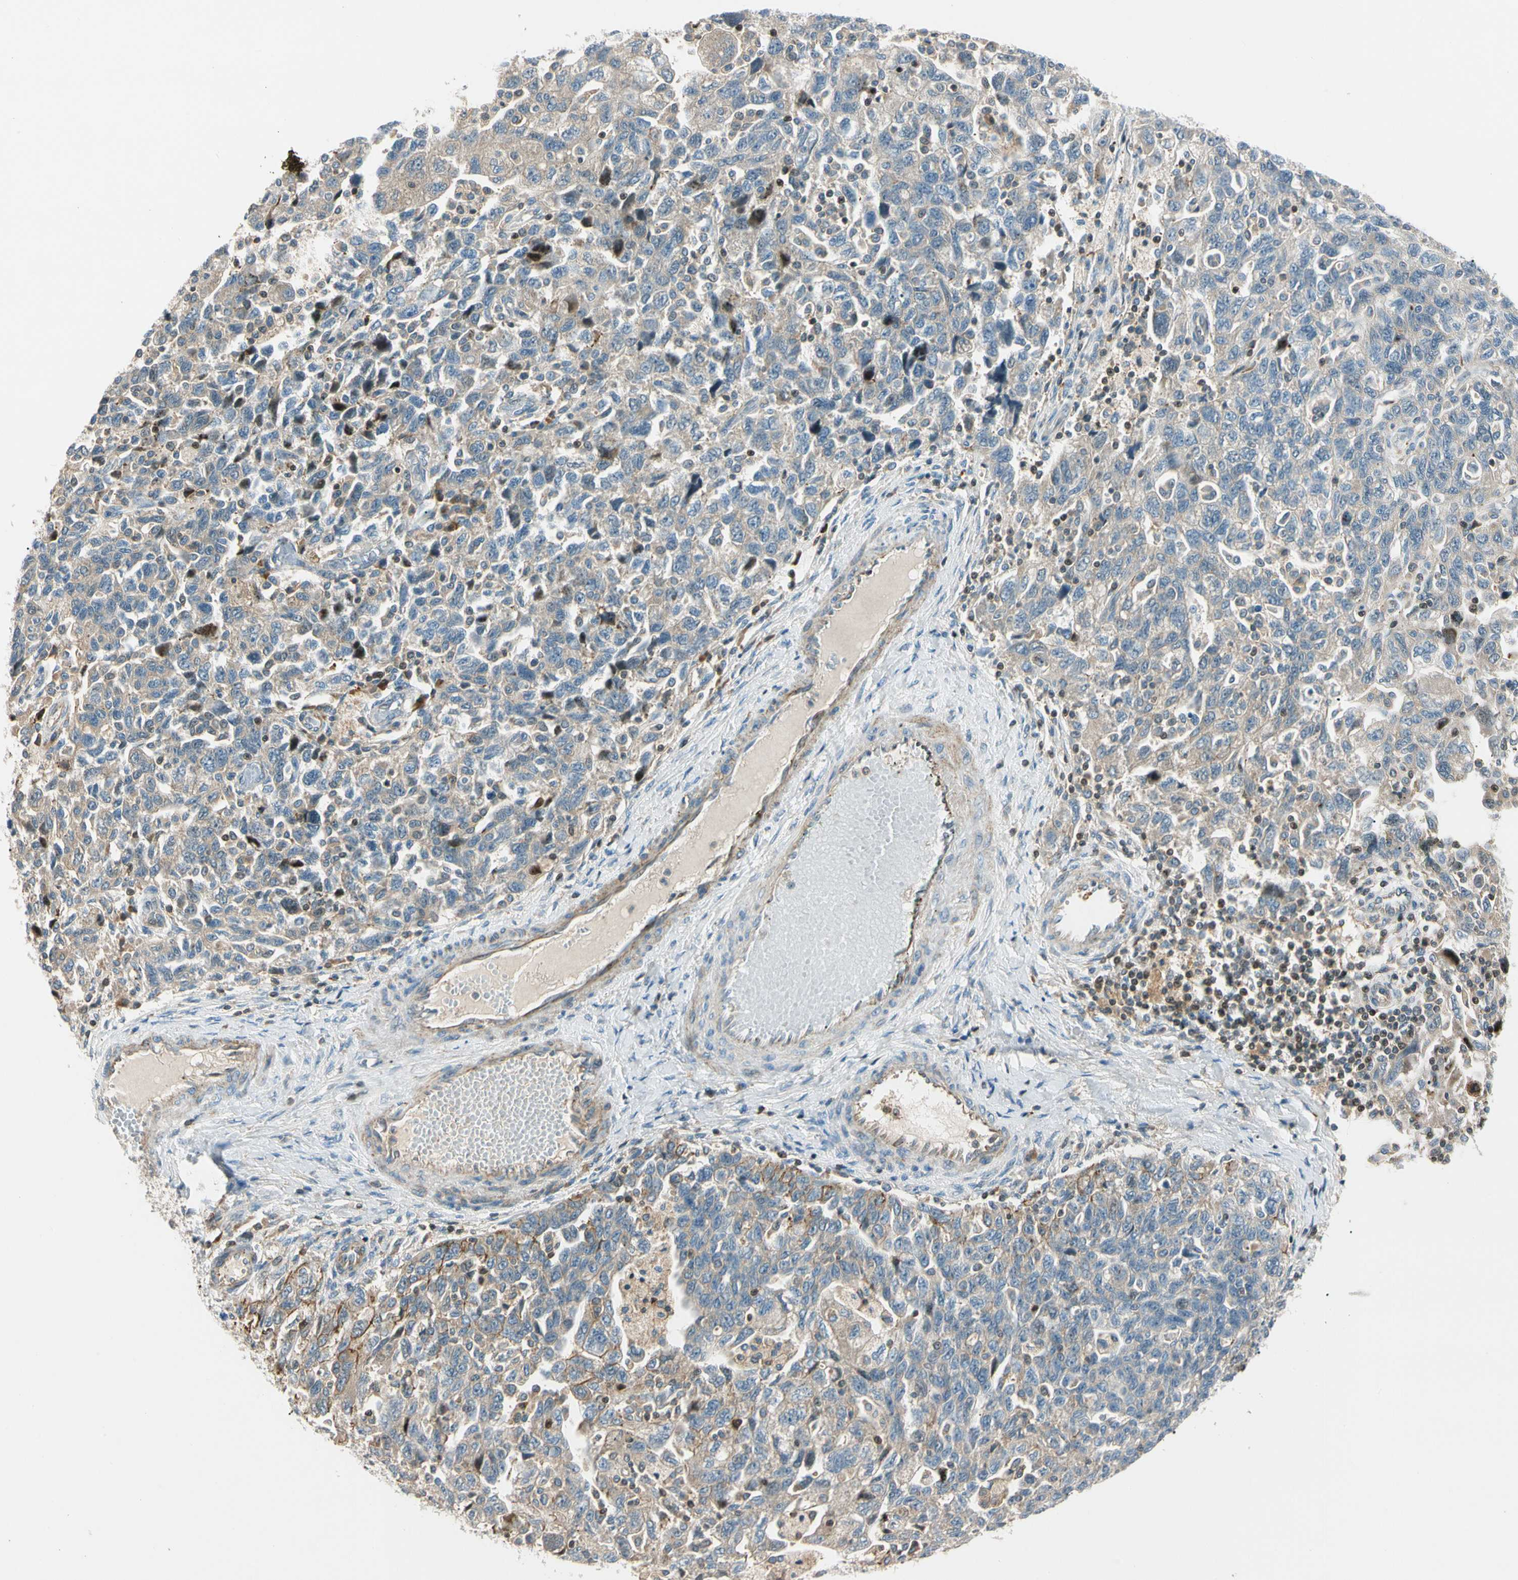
{"staining": {"intensity": "weak", "quantity": ">75%", "location": "cytoplasmic/membranous"}, "tissue": "ovarian cancer", "cell_type": "Tumor cells", "image_type": "cancer", "snomed": [{"axis": "morphology", "description": "Carcinoma, NOS"}, {"axis": "morphology", "description": "Cystadenocarcinoma, serous, NOS"}, {"axis": "topography", "description": "Ovary"}], "caption": "The micrograph reveals staining of ovarian serous cystadenocarcinoma, revealing weak cytoplasmic/membranous protein expression (brown color) within tumor cells.", "gene": "CDH6", "patient": {"sex": "female", "age": 69}}